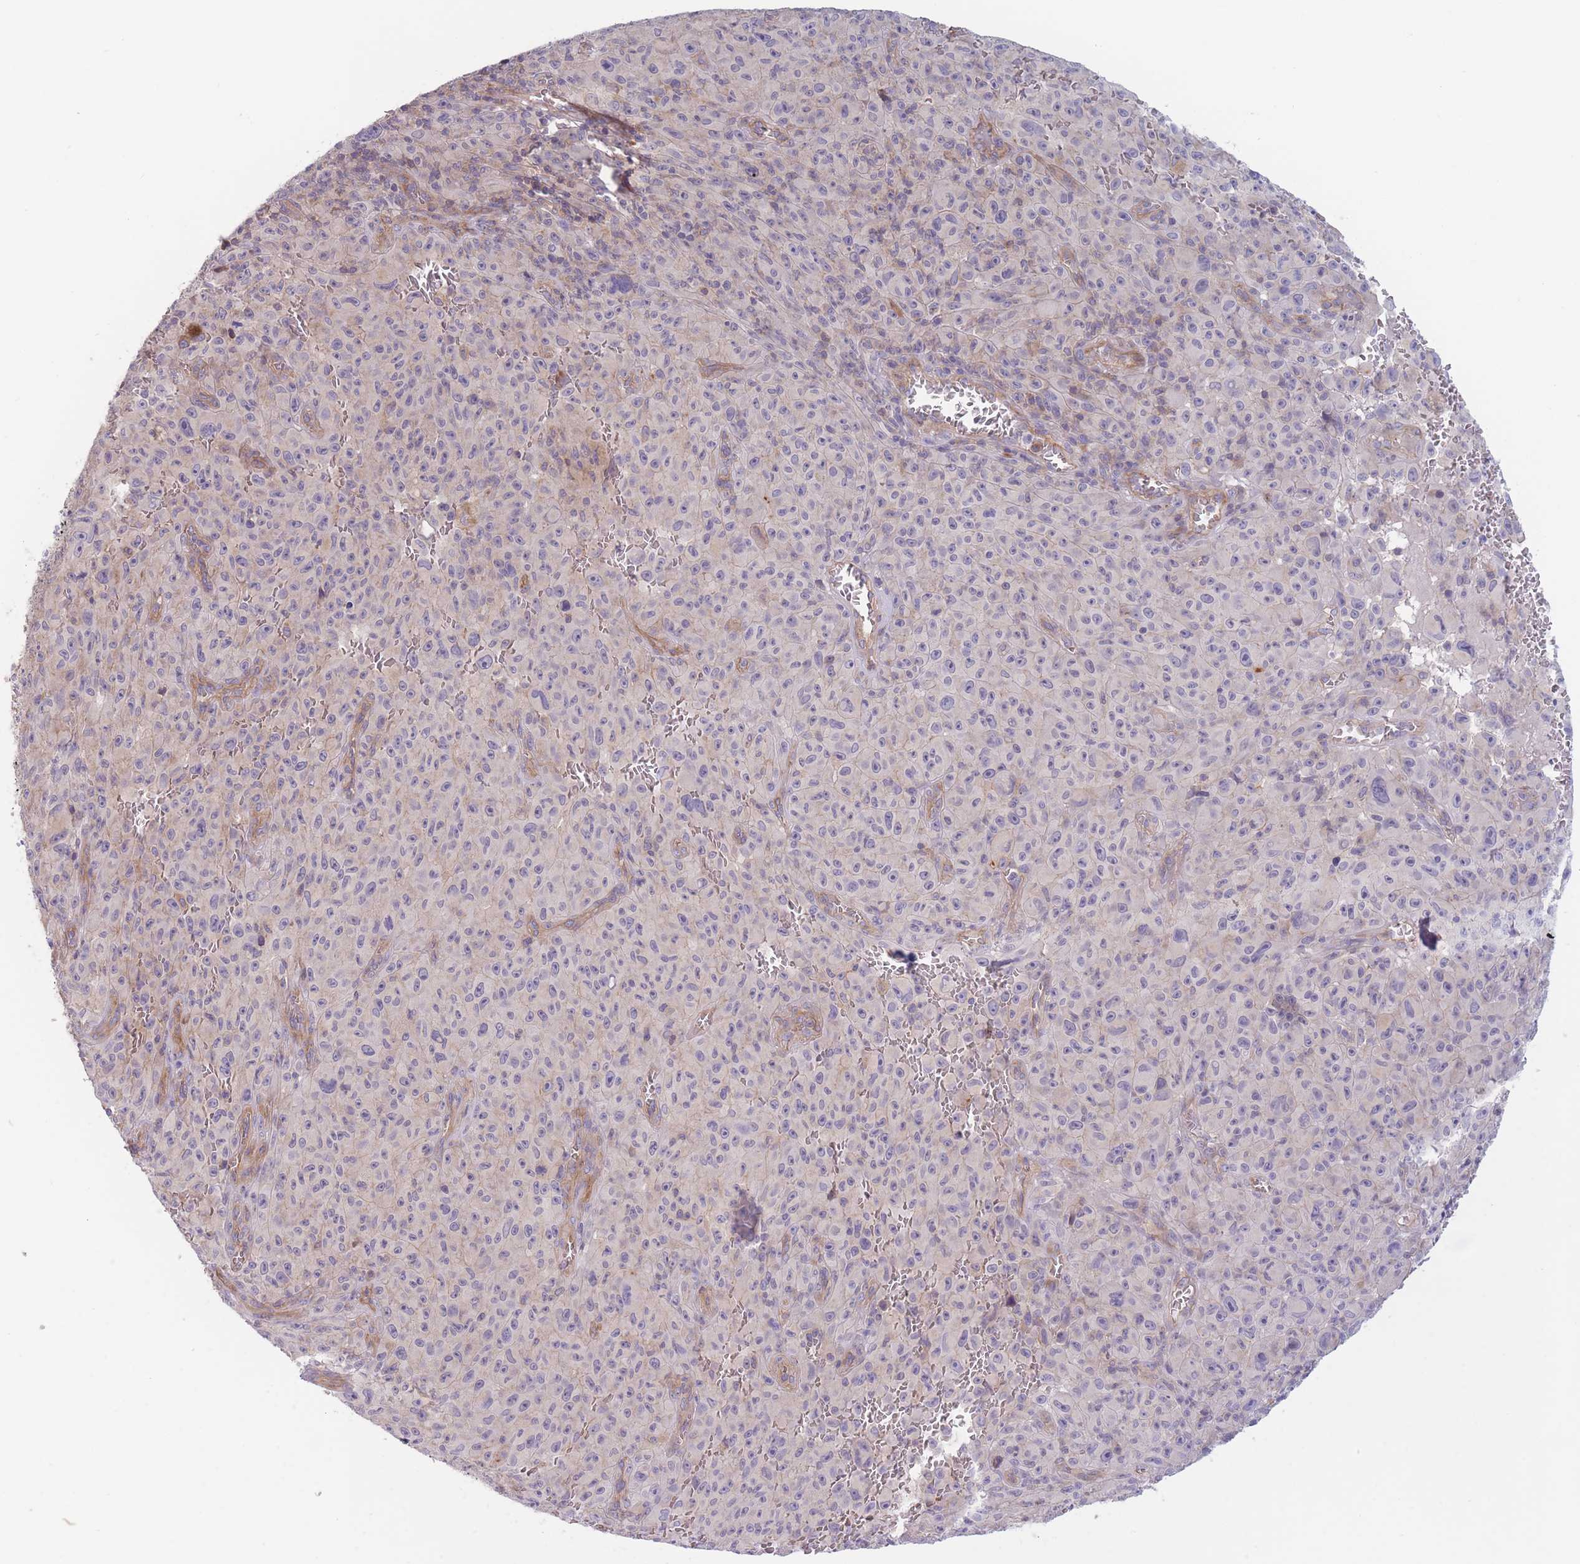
{"staining": {"intensity": "negative", "quantity": "none", "location": "none"}, "tissue": "melanoma", "cell_type": "Tumor cells", "image_type": "cancer", "snomed": [{"axis": "morphology", "description": "Malignant melanoma, NOS"}, {"axis": "topography", "description": "Skin"}], "caption": "This is an immunohistochemistry (IHC) micrograph of human malignant melanoma. There is no expression in tumor cells.", "gene": "WDR93", "patient": {"sex": "female", "age": 82}}